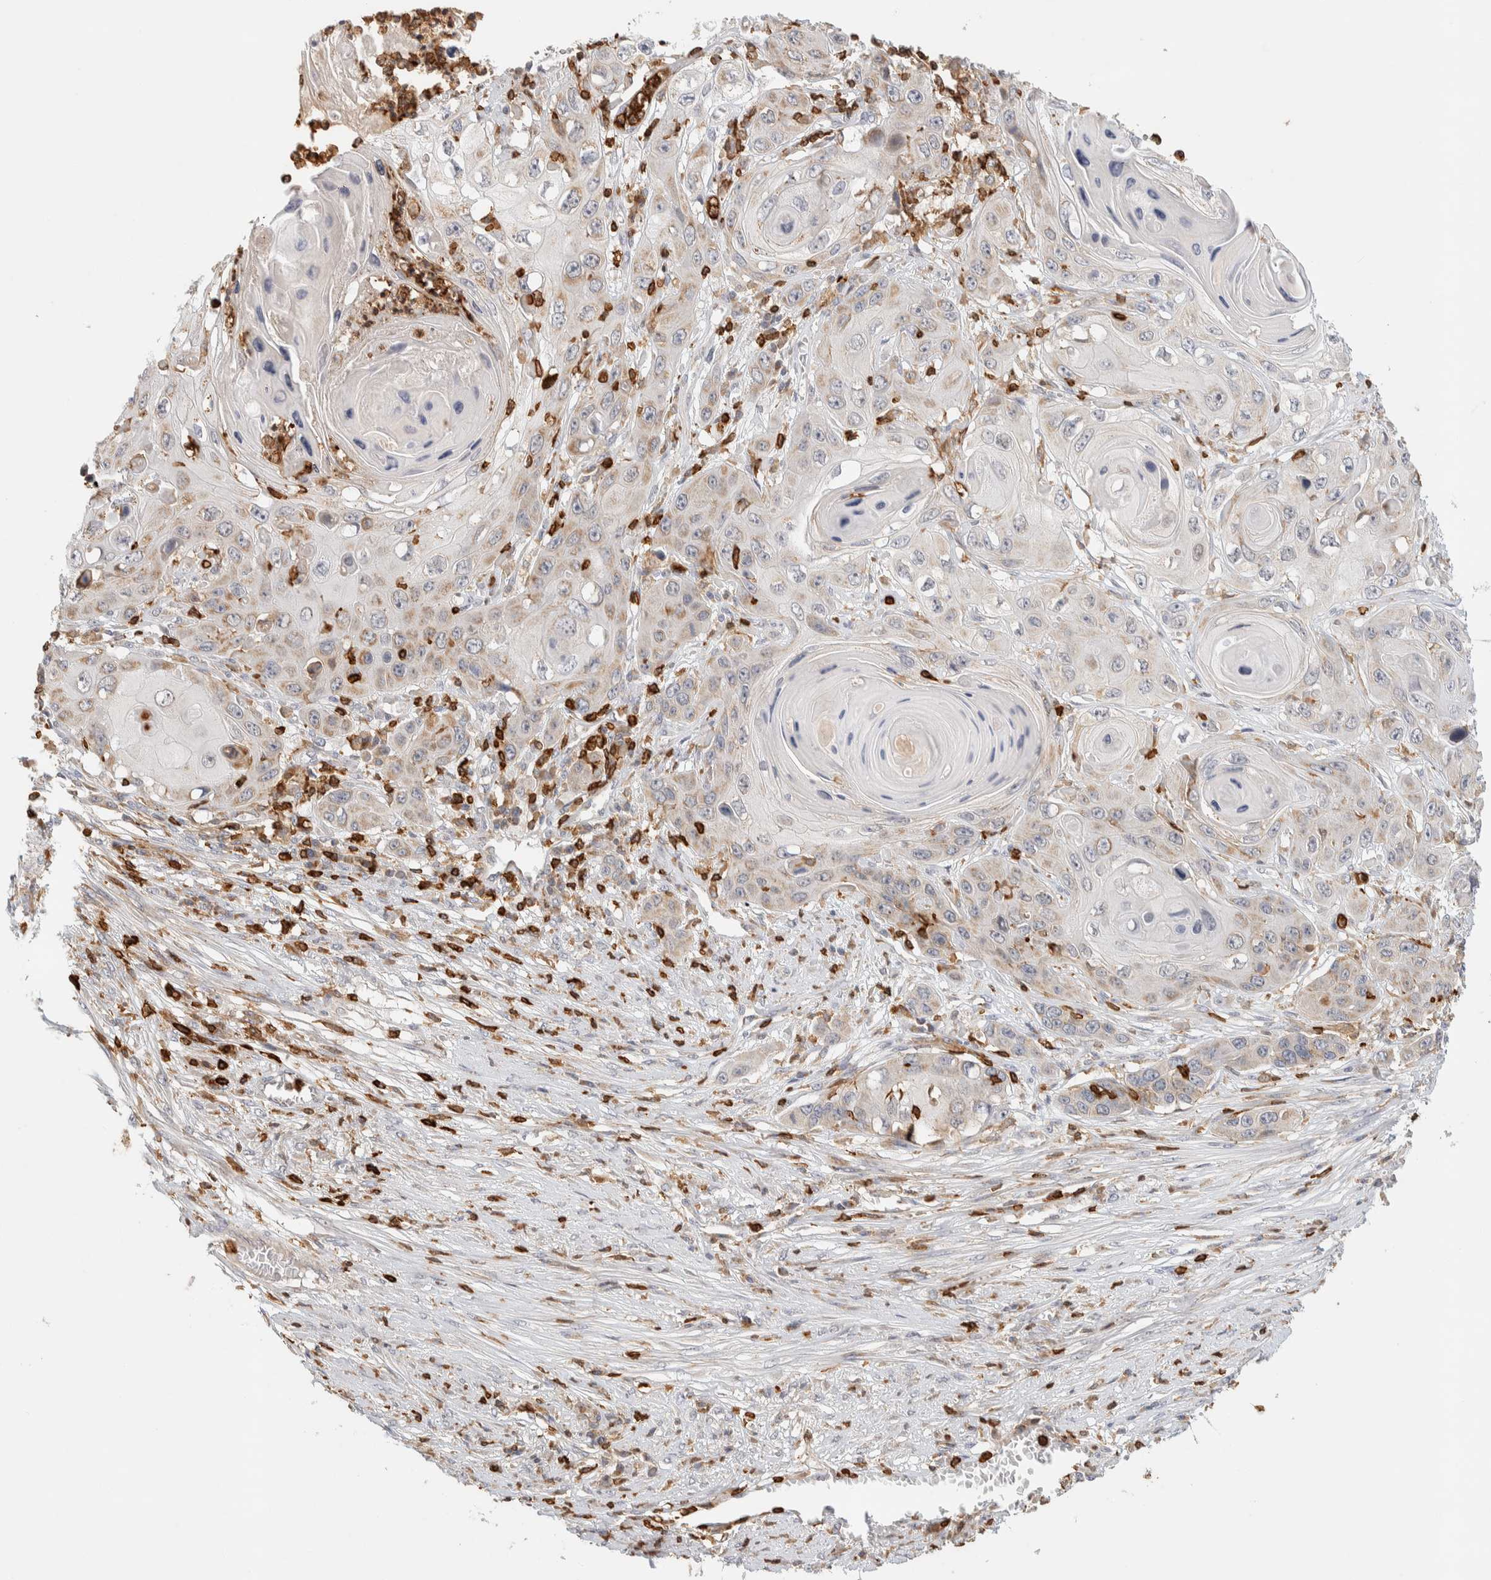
{"staining": {"intensity": "moderate", "quantity": "<25%", "location": "cytoplasmic/membranous"}, "tissue": "skin cancer", "cell_type": "Tumor cells", "image_type": "cancer", "snomed": [{"axis": "morphology", "description": "Squamous cell carcinoma, NOS"}, {"axis": "topography", "description": "Skin"}], "caption": "This is an image of IHC staining of skin squamous cell carcinoma, which shows moderate staining in the cytoplasmic/membranous of tumor cells.", "gene": "RUNDC1", "patient": {"sex": "male", "age": 55}}